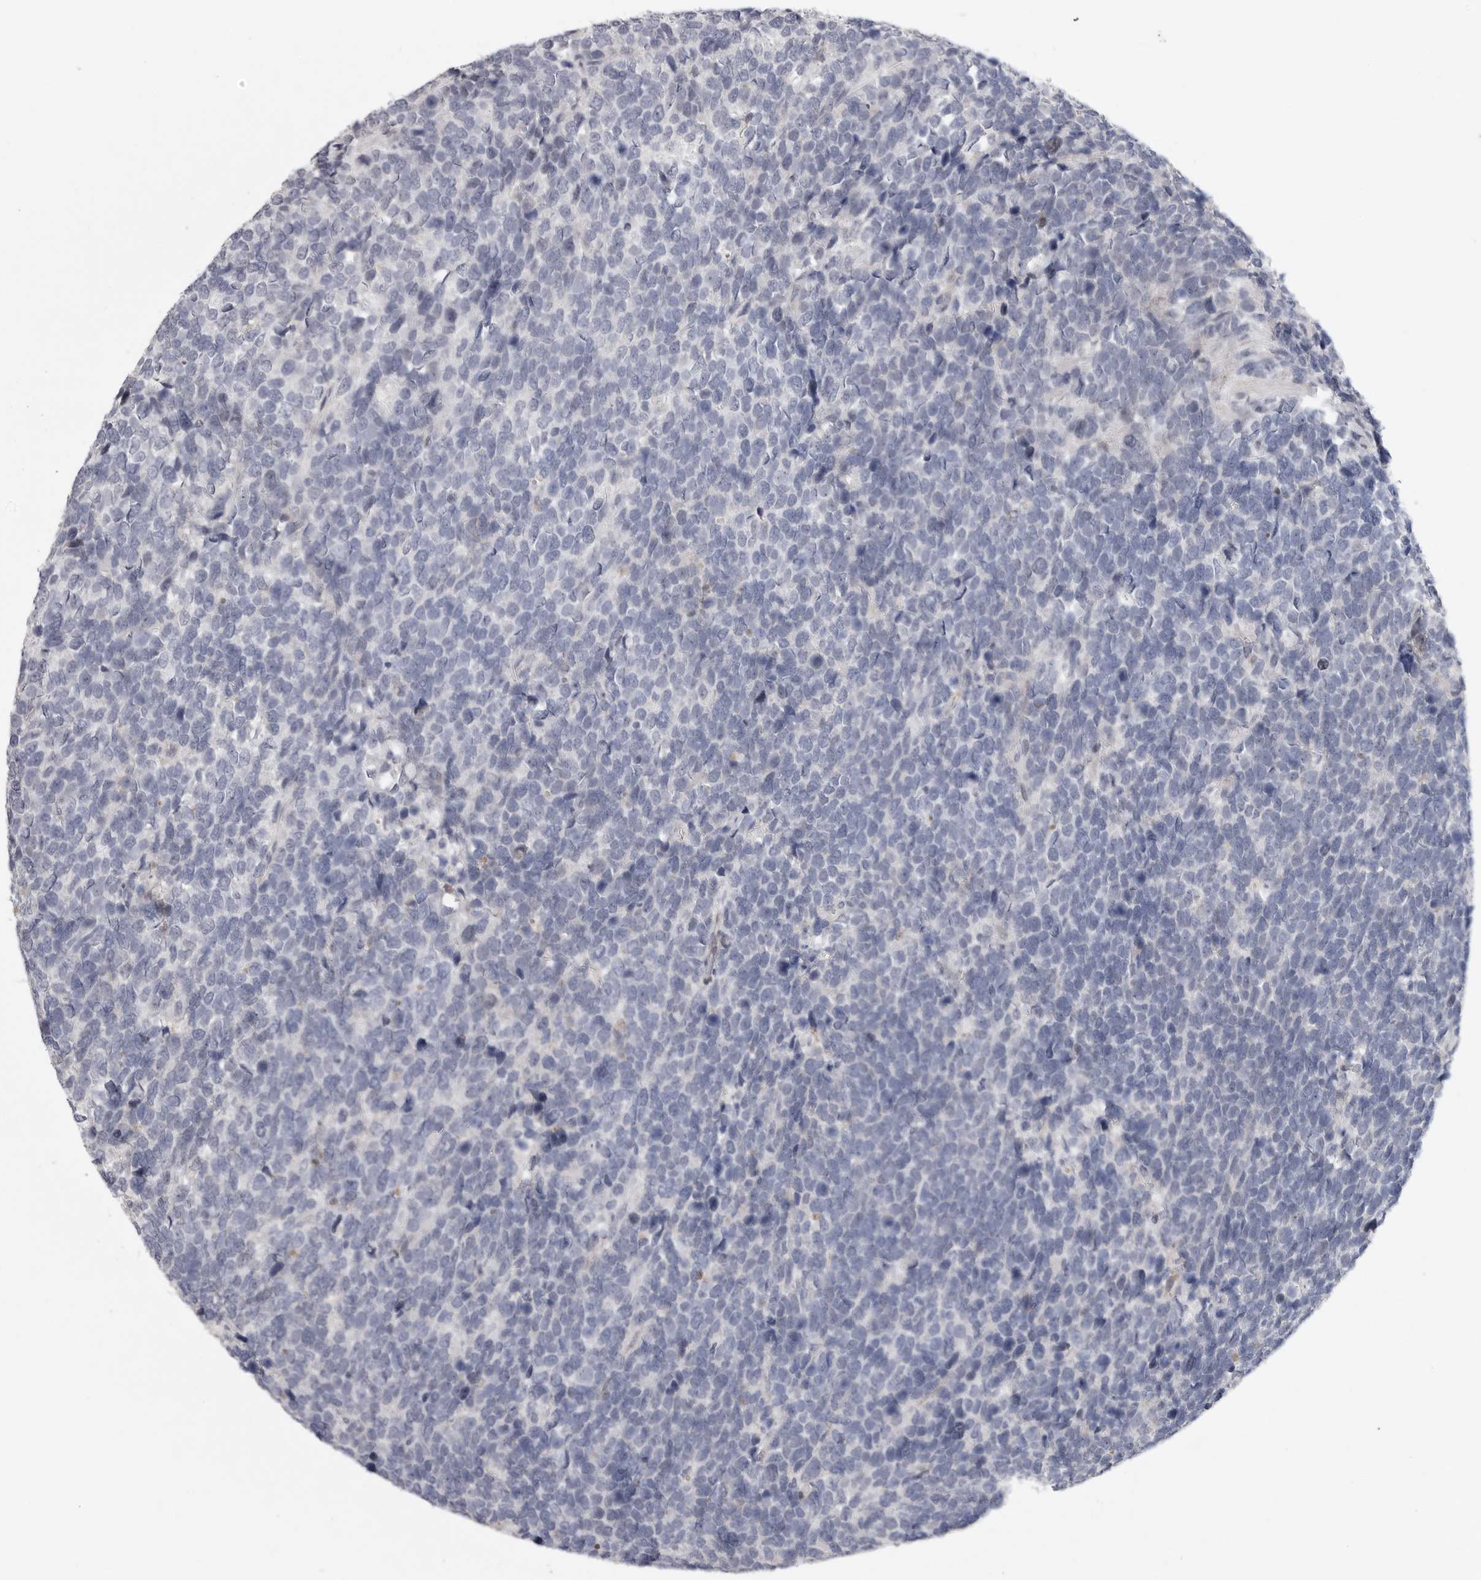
{"staining": {"intensity": "negative", "quantity": "none", "location": "none"}, "tissue": "urothelial cancer", "cell_type": "Tumor cells", "image_type": "cancer", "snomed": [{"axis": "morphology", "description": "Urothelial carcinoma, High grade"}, {"axis": "topography", "description": "Urinary bladder"}], "caption": "An immunohistochemistry (IHC) micrograph of urothelial cancer is shown. There is no staining in tumor cells of urothelial cancer.", "gene": "FBXO43", "patient": {"sex": "female", "age": 82}}